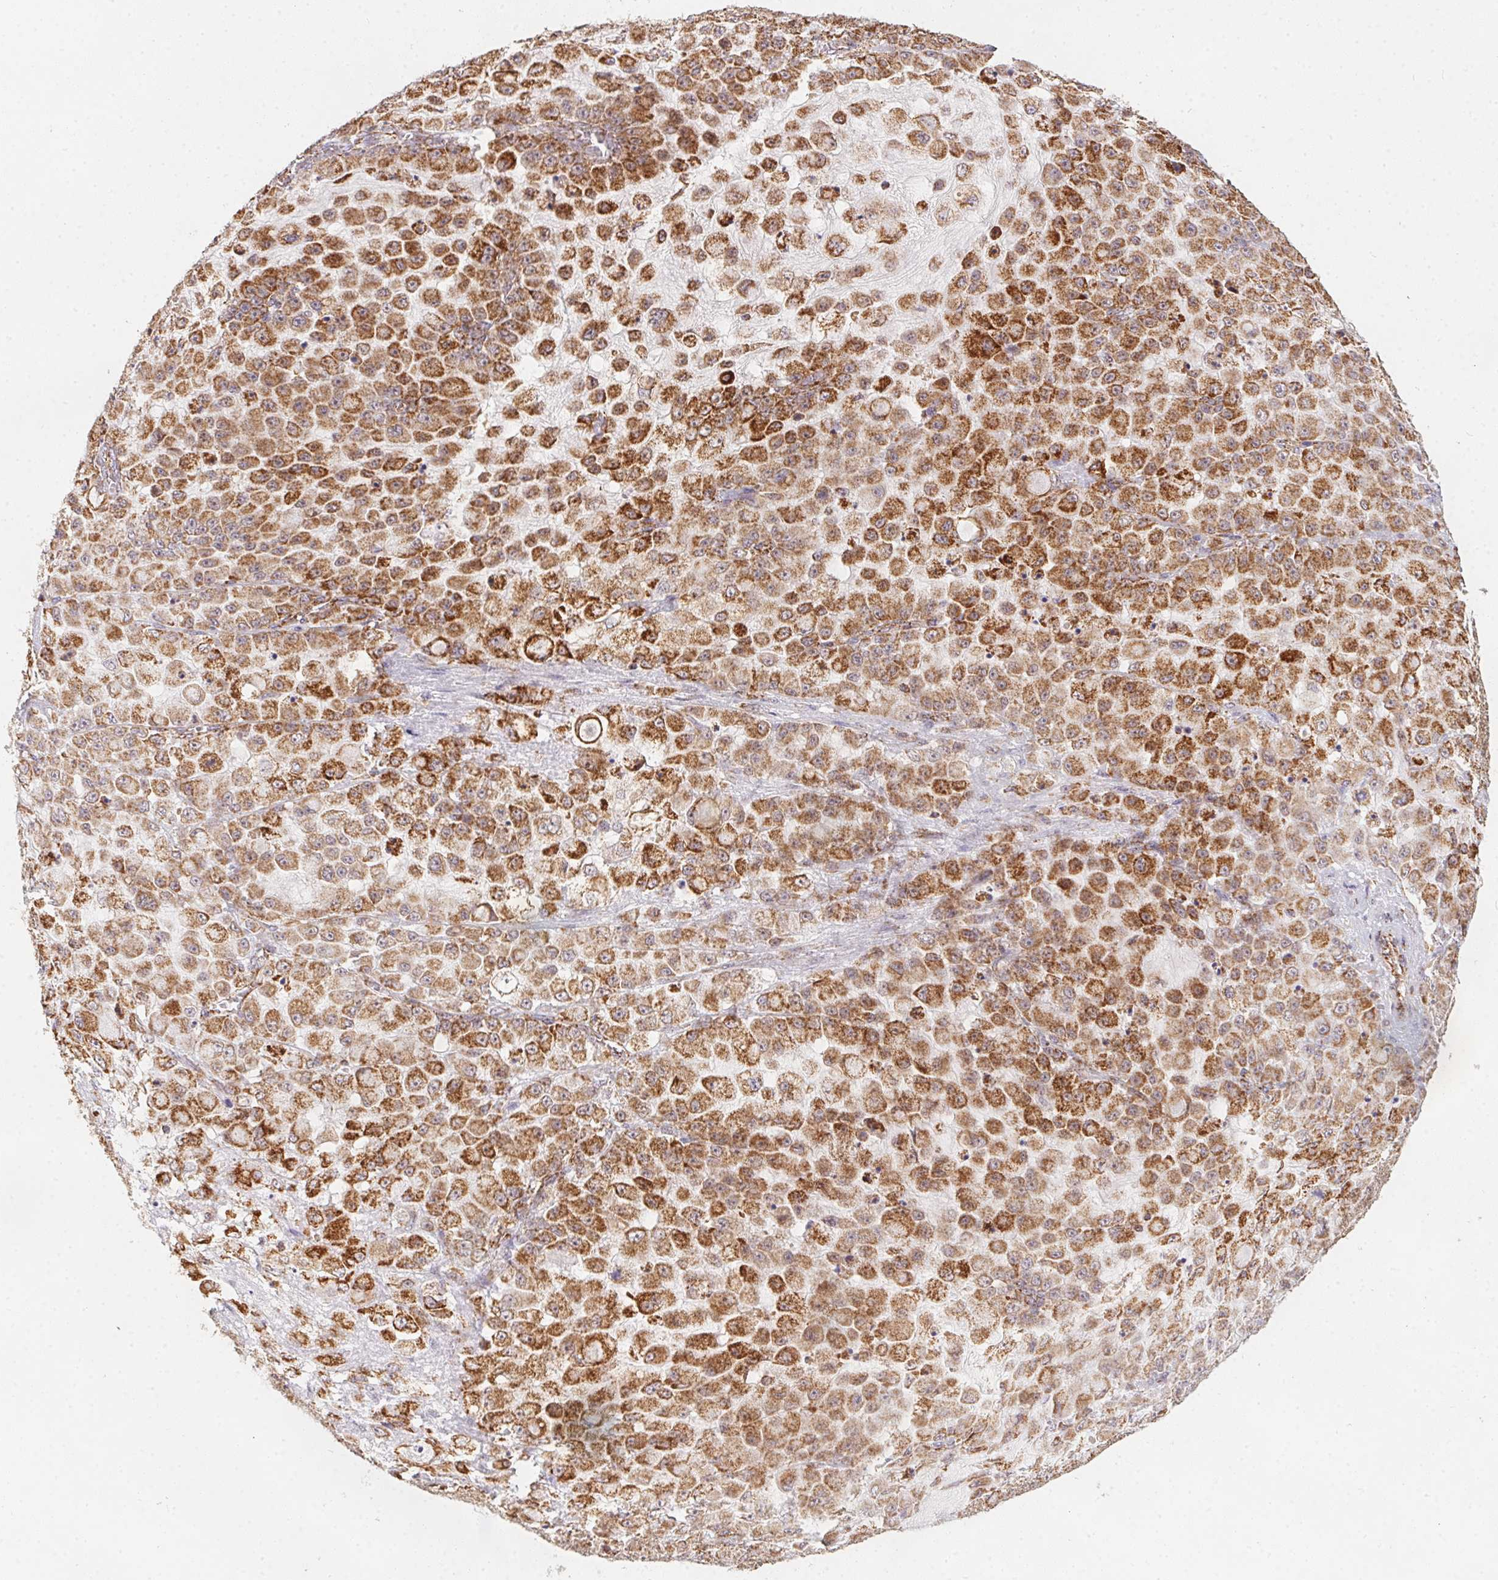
{"staining": {"intensity": "strong", "quantity": ">75%", "location": "cytoplasmic/membranous"}, "tissue": "stomach cancer", "cell_type": "Tumor cells", "image_type": "cancer", "snomed": [{"axis": "morphology", "description": "Adenocarcinoma, NOS"}, {"axis": "topography", "description": "Stomach"}], "caption": "An immunohistochemistry histopathology image of neoplastic tissue is shown. Protein staining in brown labels strong cytoplasmic/membranous positivity in stomach cancer (adenocarcinoma) within tumor cells.", "gene": "NDUFS6", "patient": {"sex": "female", "age": 76}}